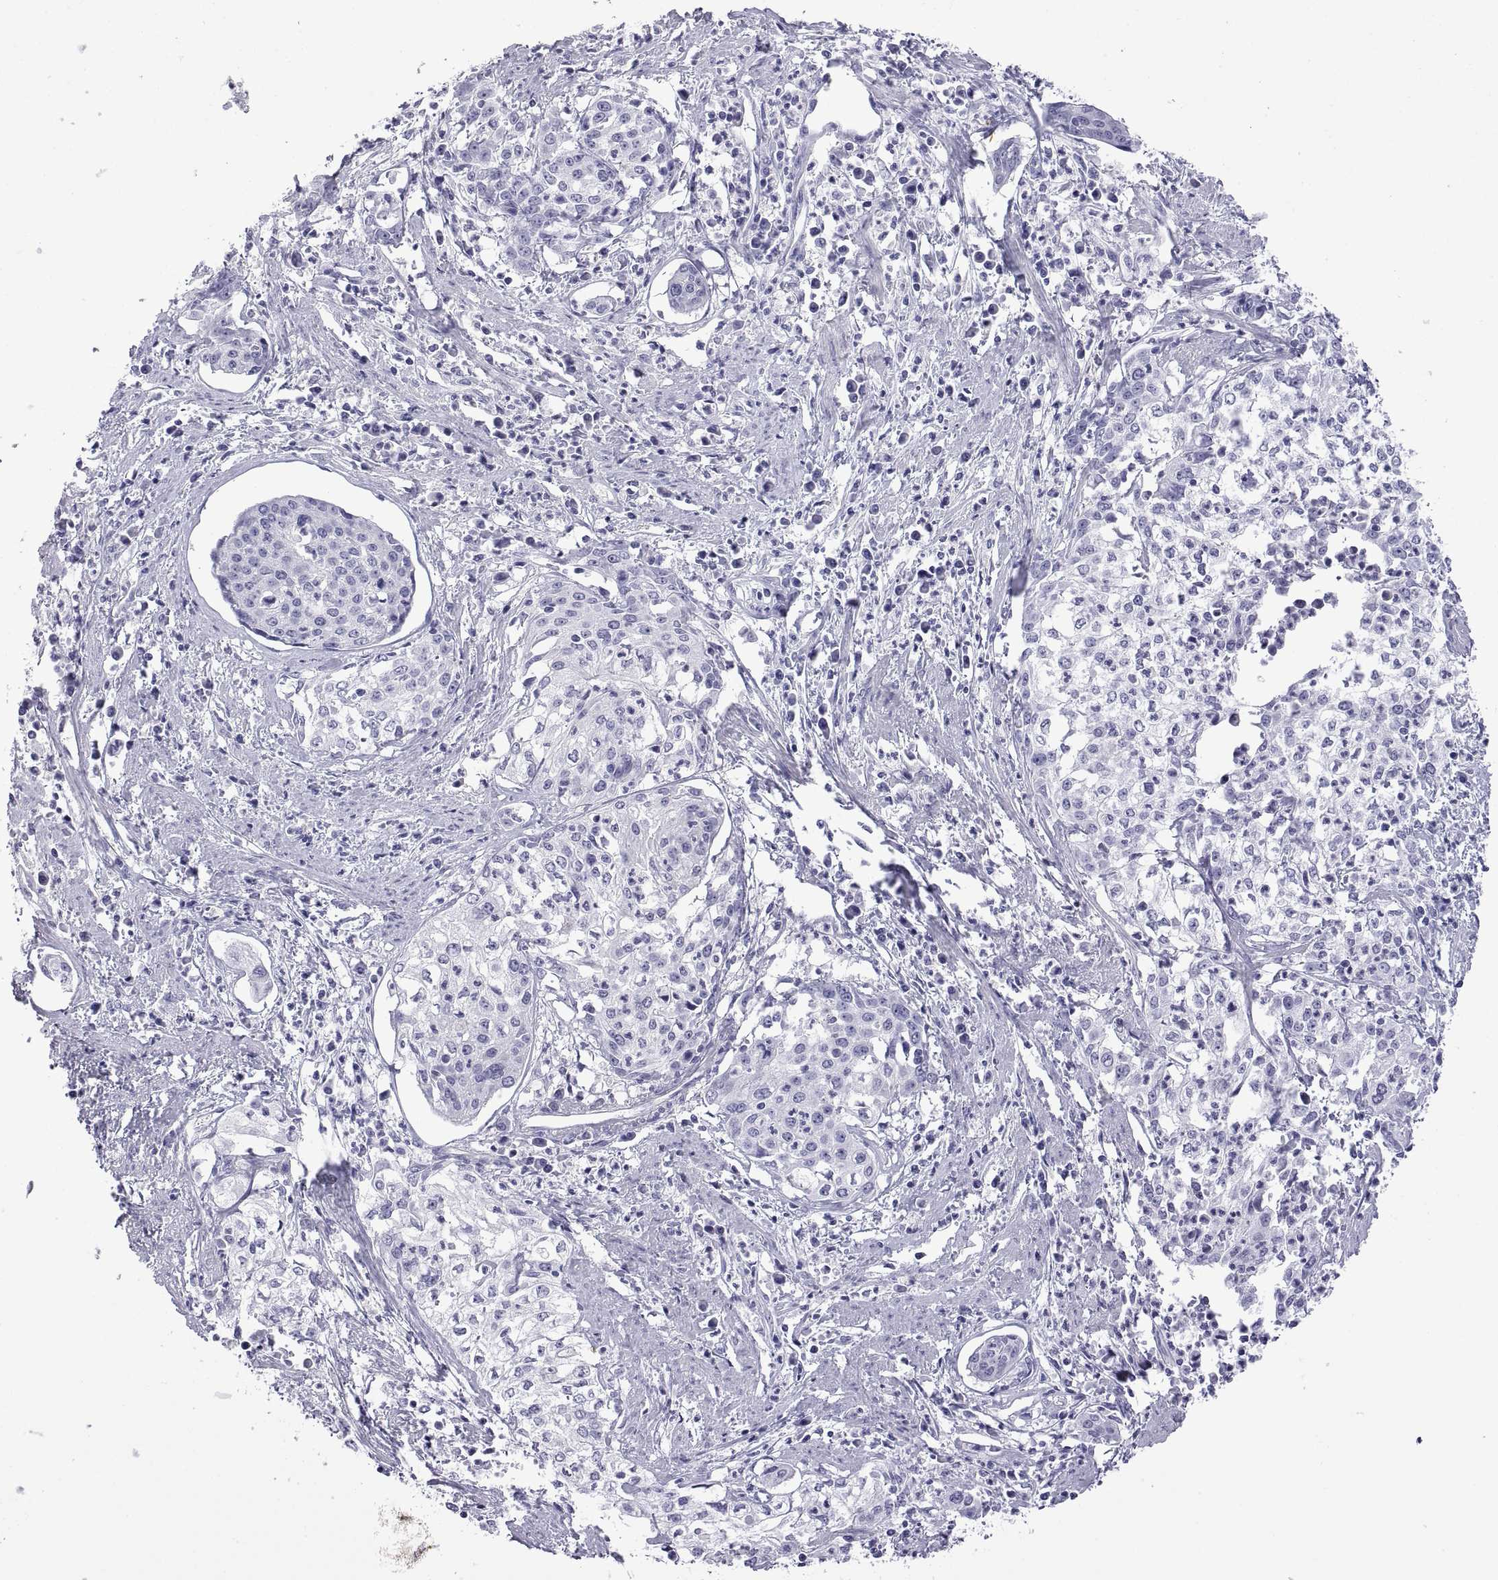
{"staining": {"intensity": "negative", "quantity": "none", "location": "none"}, "tissue": "cervical cancer", "cell_type": "Tumor cells", "image_type": "cancer", "snomed": [{"axis": "morphology", "description": "Squamous cell carcinoma, NOS"}, {"axis": "topography", "description": "Cervix"}], "caption": "A histopathology image of human cervical cancer (squamous cell carcinoma) is negative for staining in tumor cells.", "gene": "VSX2", "patient": {"sex": "female", "age": 39}}